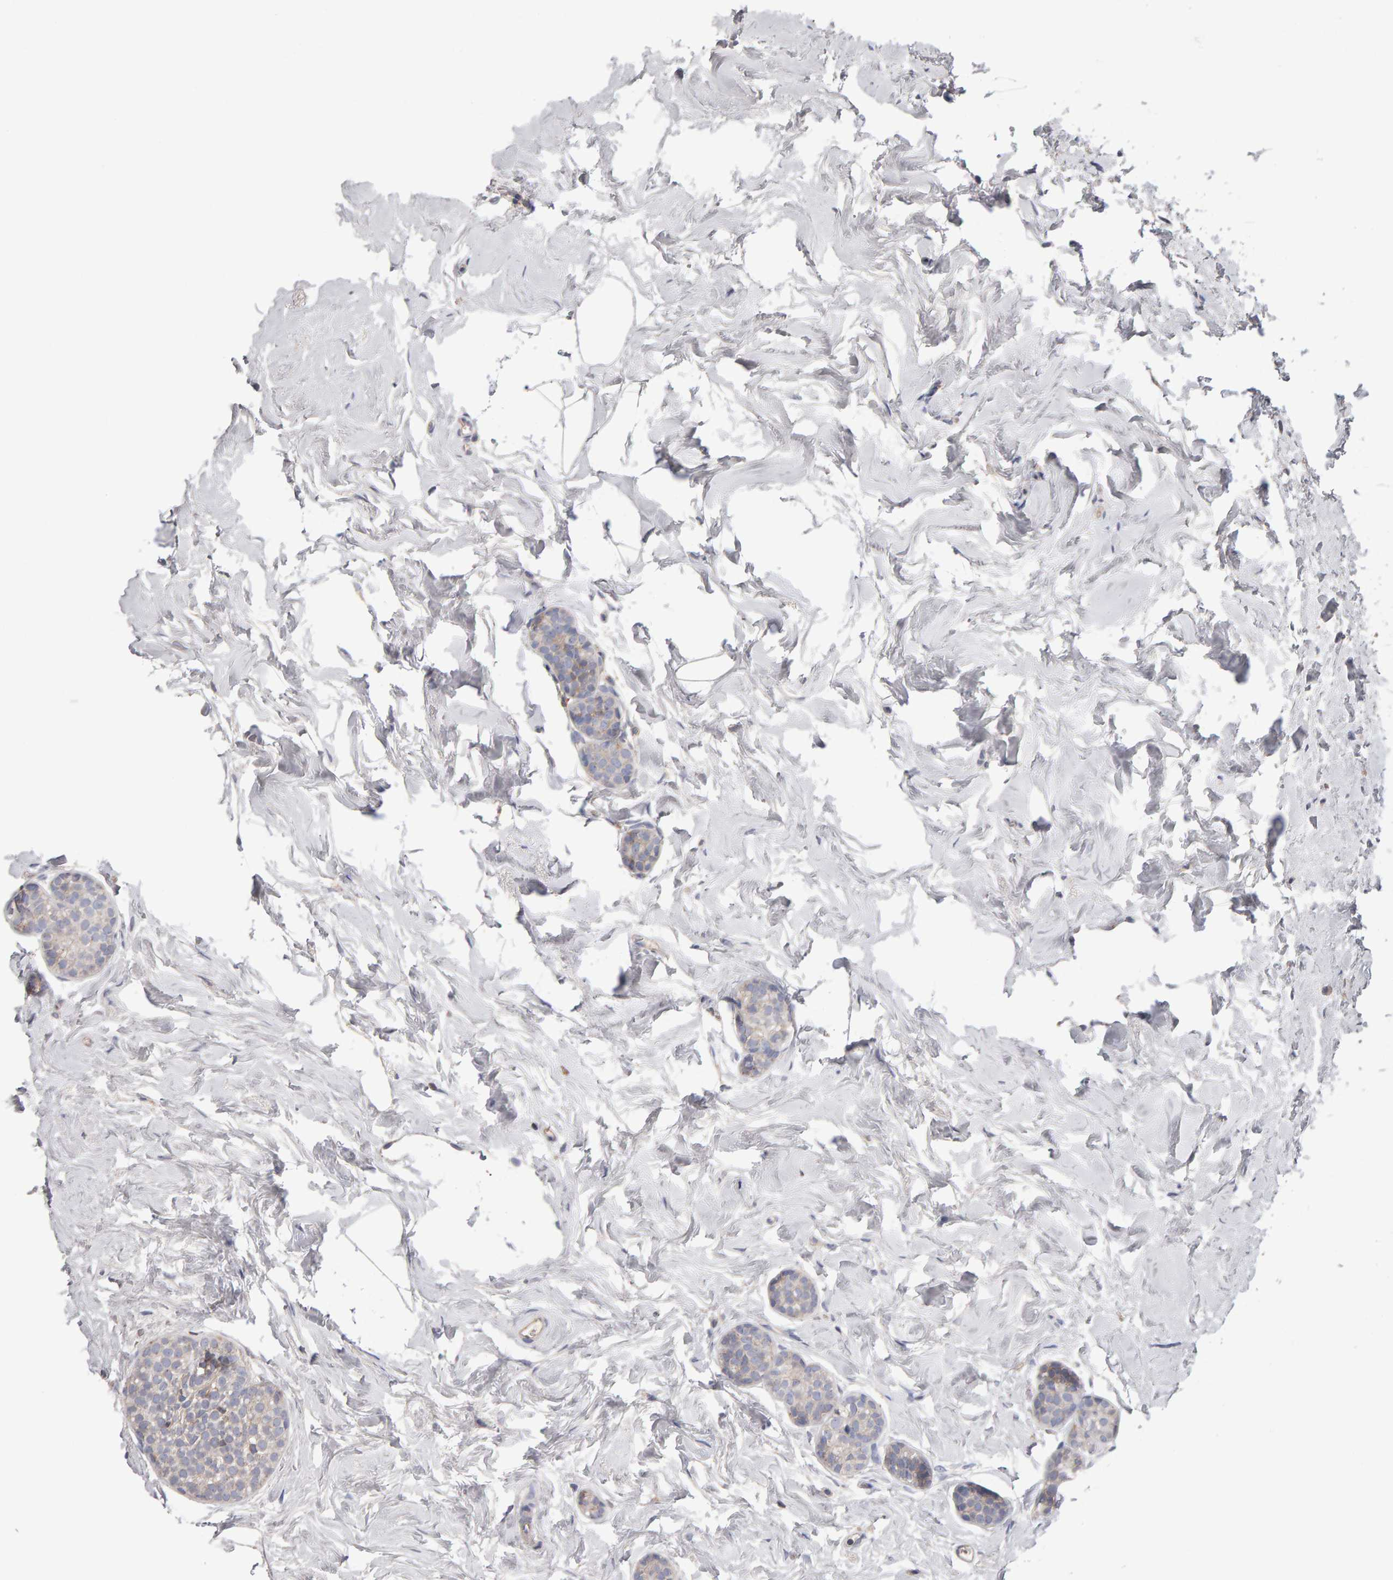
{"staining": {"intensity": "negative", "quantity": "none", "location": "none"}, "tissue": "breast cancer", "cell_type": "Tumor cells", "image_type": "cancer", "snomed": [{"axis": "morphology", "description": "Duct carcinoma"}, {"axis": "topography", "description": "Breast"}], "caption": "Immunohistochemistry of human breast cancer (invasive ductal carcinoma) exhibits no positivity in tumor cells.", "gene": "PGS1", "patient": {"sex": "female", "age": 55}}